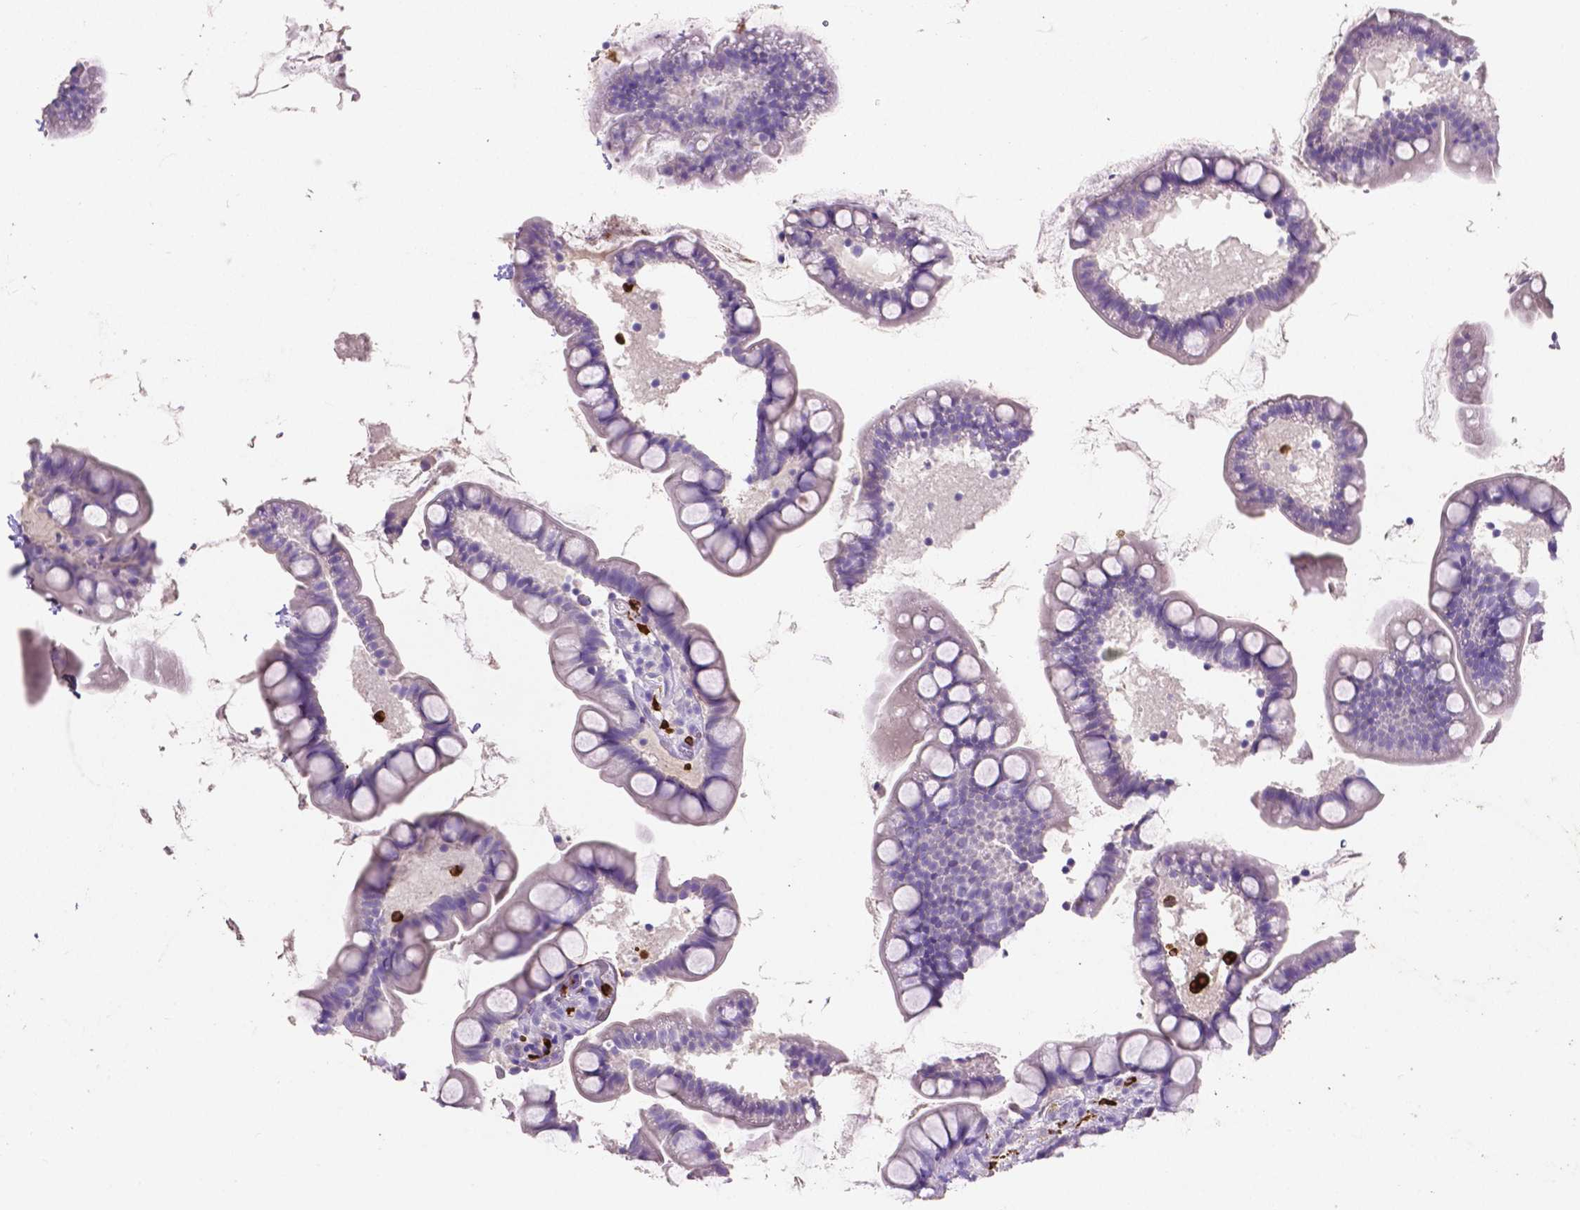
{"staining": {"intensity": "negative", "quantity": "none", "location": "none"}, "tissue": "small intestine", "cell_type": "Glandular cells", "image_type": "normal", "snomed": [{"axis": "morphology", "description": "Normal tissue, NOS"}, {"axis": "topography", "description": "Small intestine"}], "caption": "DAB (3,3'-diaminobenzidine) immunohistochemical staining of normal human small intestine demonstrates no significant expression in glandular cells. (DAB immunohistochemistry (IHC) with hematoxylin counter stain).", "gene": "MMP9", "patient": {"sex": "male", "age": 70}}